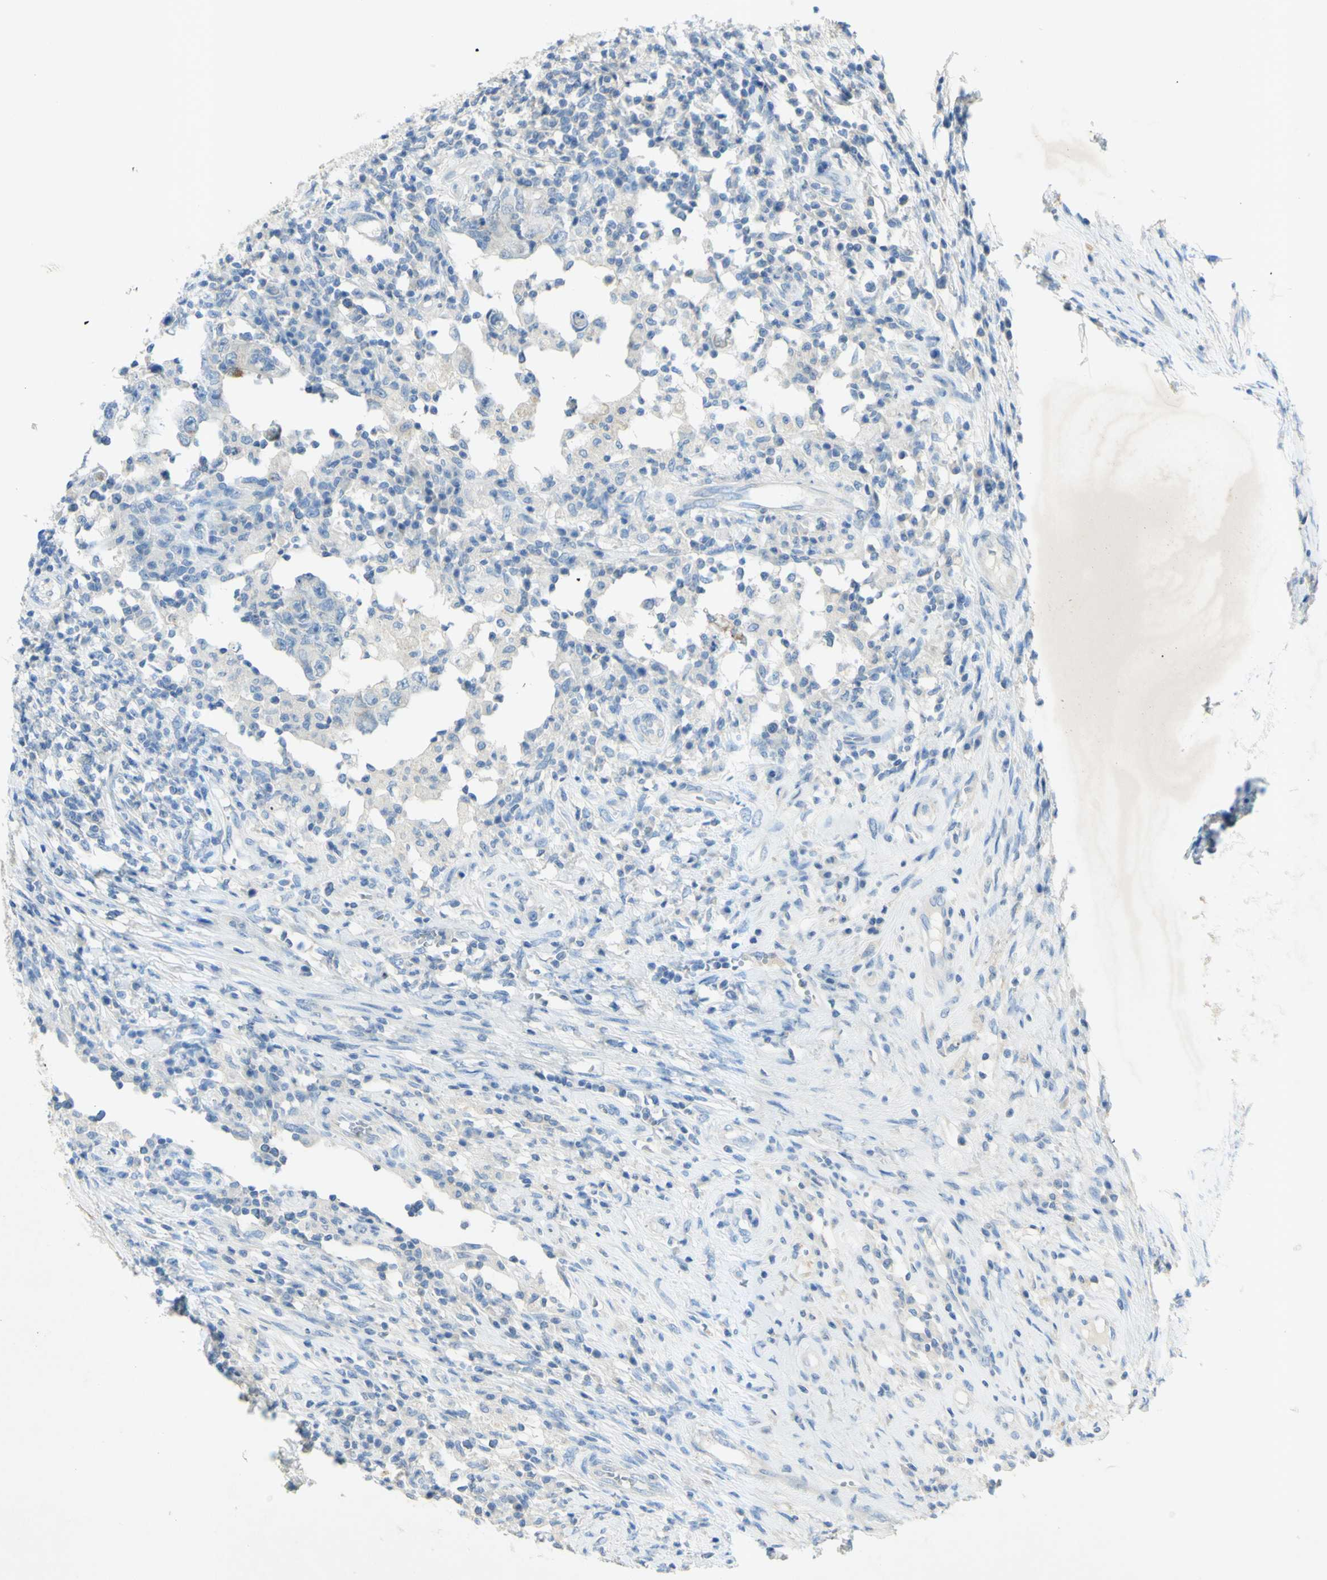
{"staining": {"intensity": "negative", "quantity": "none", "location": "none"}, "tissue": "testis cancer", "cell_type": "Tumor cells", "image_type": "cancer", "snomed": [{"axis": "morphology", "description": "Carcinoma, Embryonal, NOS"}, {"axis": "topography", "description": "Testis"}], "caption": "This is an IHC histopathology image of human testis cancer (embryonal carcinoma). There is no staining in tumor cells.", "gene": "GDF15", "patient": {"sex": "male", "age": 26}}